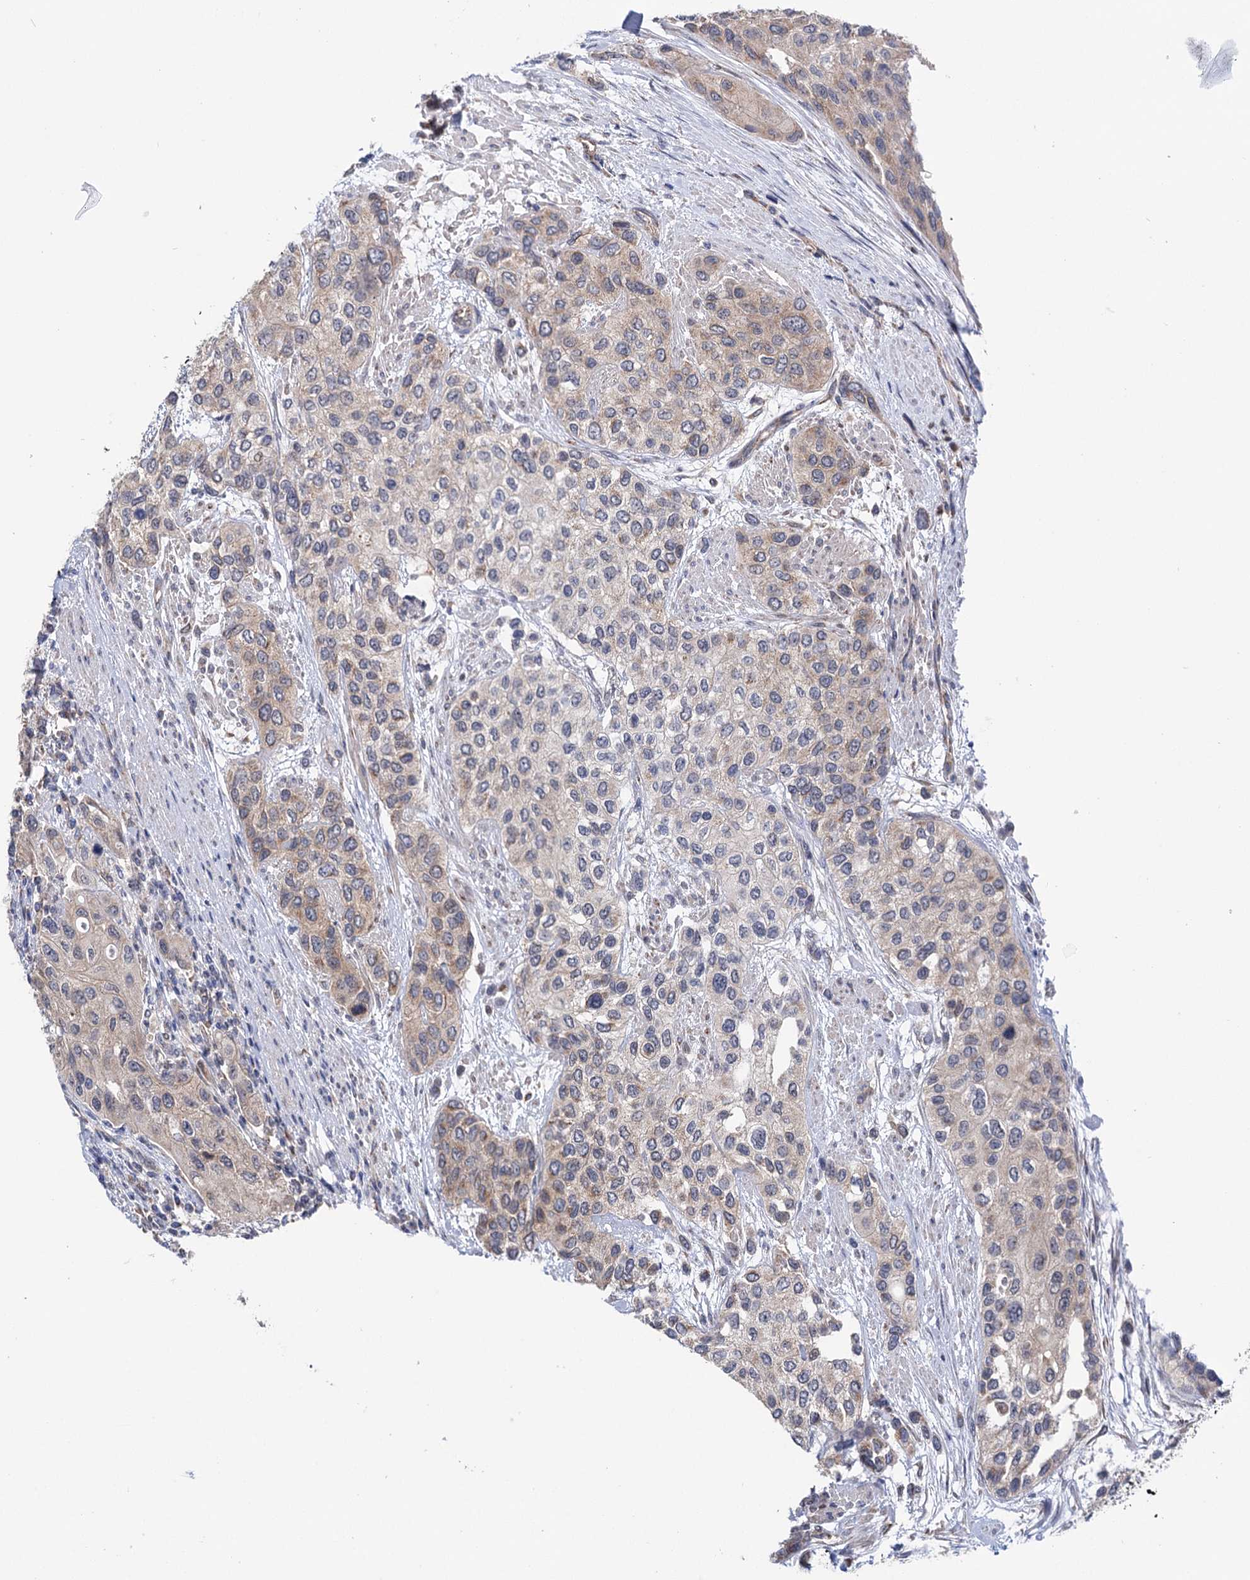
{"staining": {"intensity": "weak", "quantity": "25%-75%", "location": "cytoplasmic/membranous"}, "tissue": "urothelial cancer", "cell_type": "Tumor cells", "image_type": "cancer", "snomed": [{"axis": "morphology", "description": "Normal tissue, NOS"}, {"axis": "morphology", "description": "Urothelial carcinoma, High grade"}, {"axis": "topography", "description": "Vascular tissue"}, {"axis": "topography", "description": "Urinary bladder"}], "caption": "Urothelial cancer was stained to show a protein in brown. There is low levels of weak cytoplasmic/membranous positivity in approximately 25%-75% of tumor cells.", "gene": "SUCLA2", "patient": {"sex": "female", "age": 56}}